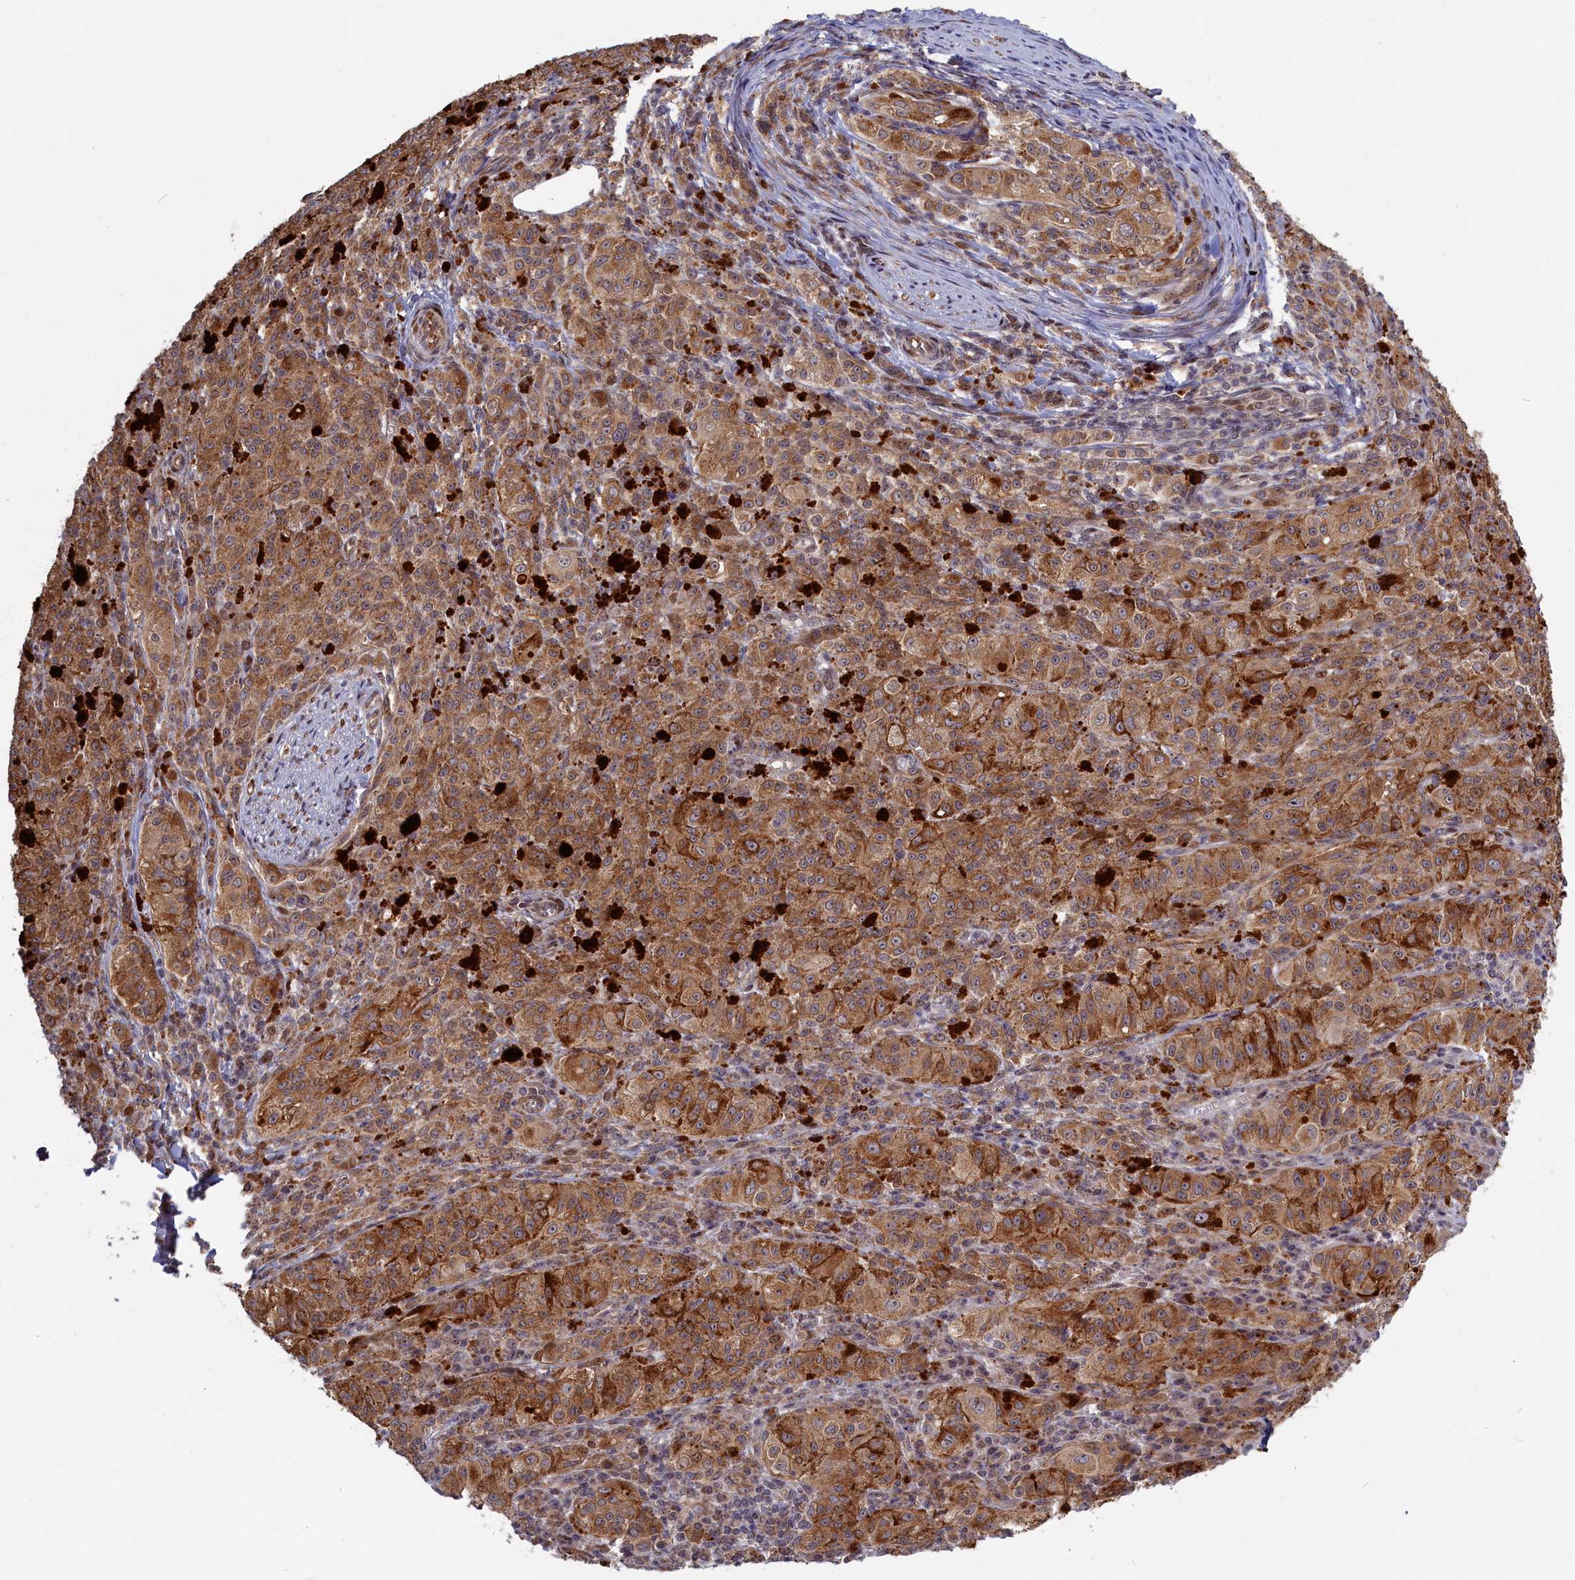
{"staining": {"intensity": "moderate", "quantity": ">75%", "location": "cytoplasmic/membranous"}, "tissue": "melanoma", "cell_type": "Tumor cells", "image_type": "cancer", "snomed": [{"axis": "morphology", "description": "Malignant melanoma, NOS"}, {"axis": "topography", "description": "Skin"}], "caption": "Immunohistochemistry image of neoplastic tissue: malignant melanoma stained using immunohistochemistry exhibits medium levels of moderate protein expression localized specifically in the cytoplasmic/membranous of tumor cells, appearing as a cytoplasmic/membranous brown color.", "gene": "PLA2G10", "patient": {"sex": "female", "age": 52}}